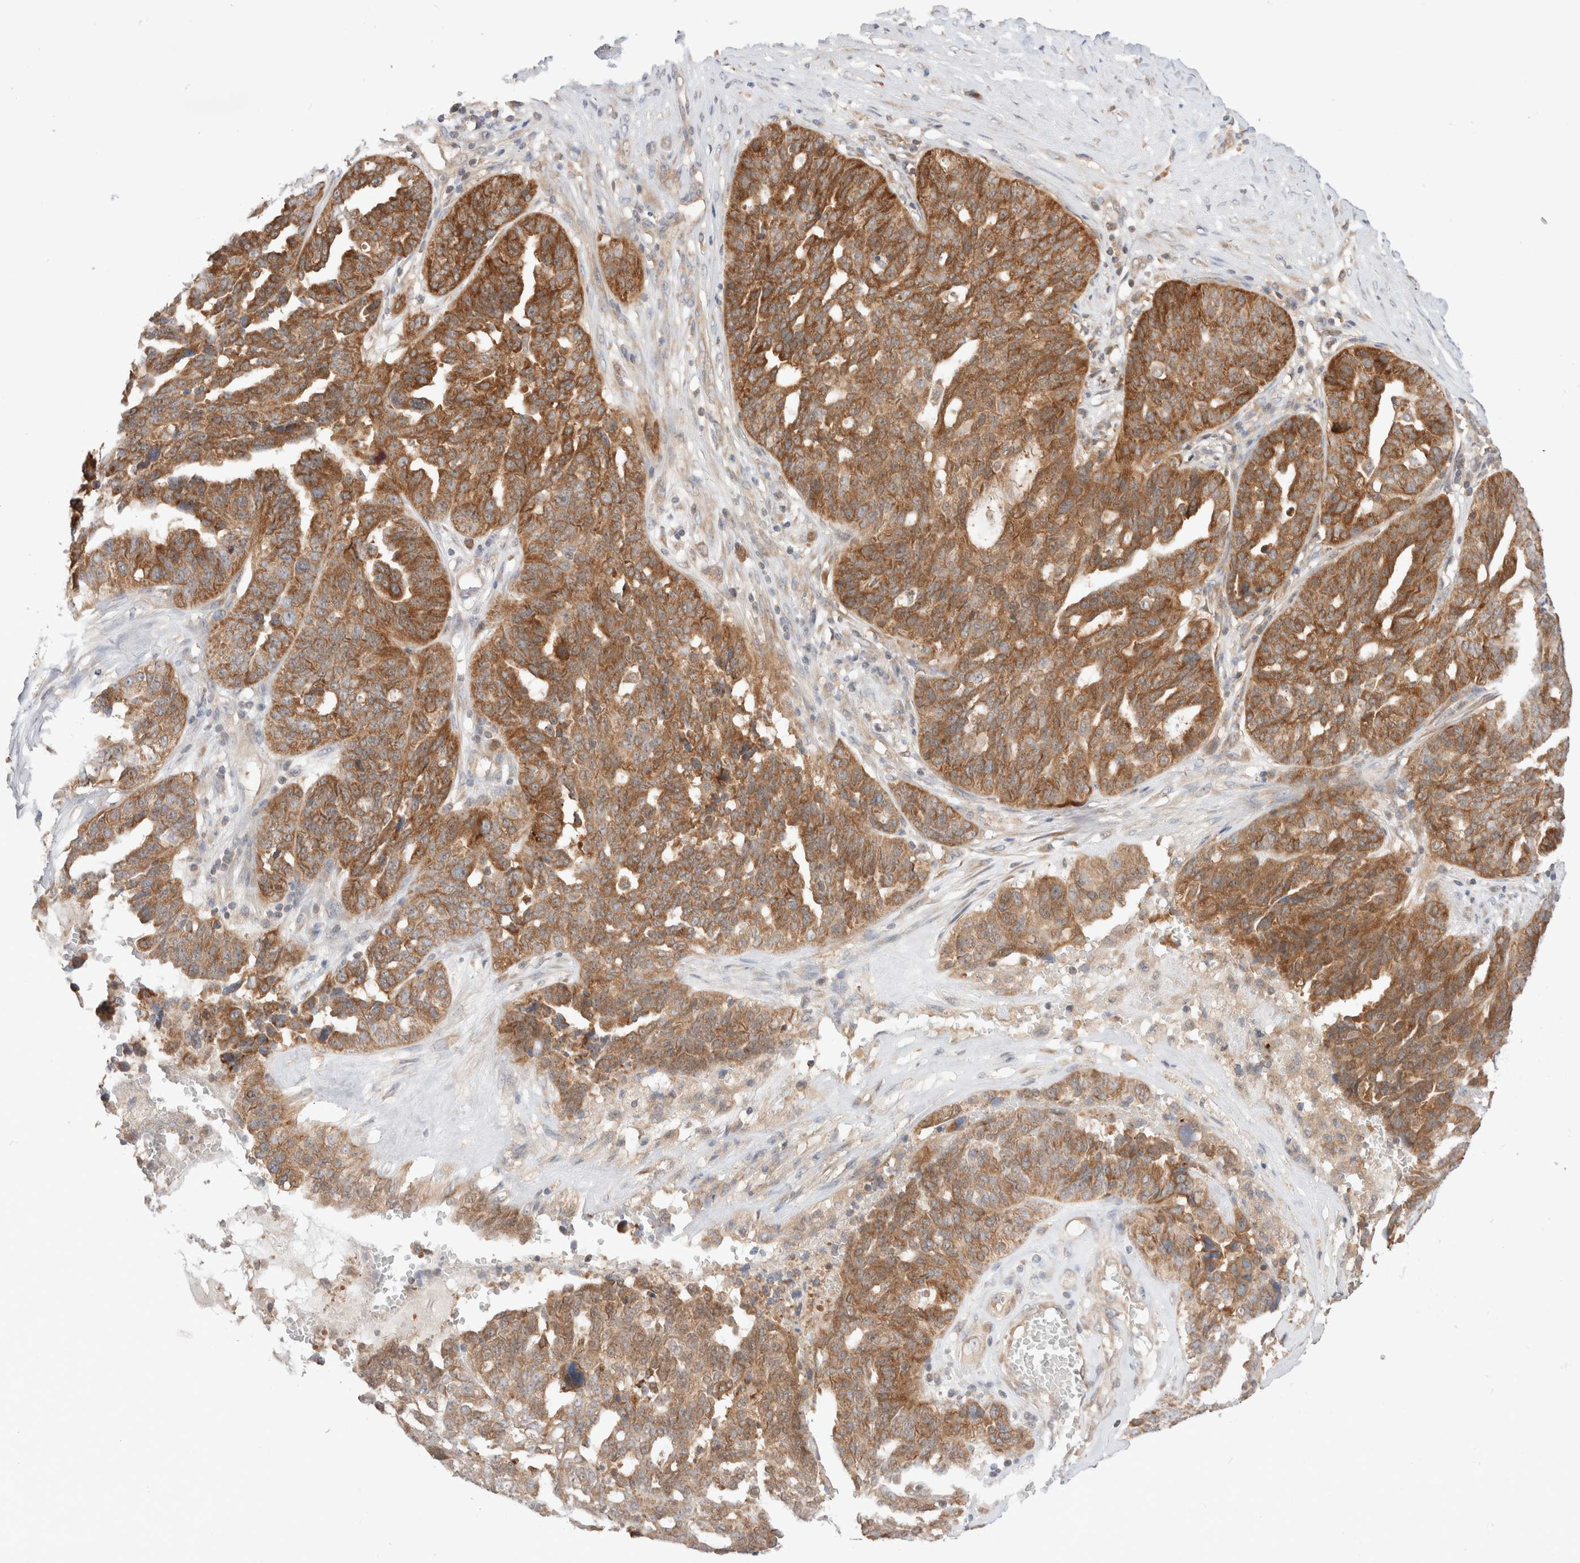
{"staining": {"intensity": "moderate", "quantity": ">75%", "location": "cytoplasmic/membranous"}, "tissue": "ovarian cancer", "cell_type": "Tumor cells", "image_type": "cancer", "snomed": [{"axis": "morphology", "description": "Cystadenocarcinoma, serous, NOS"}, {"axis": "topography", "description": "Ovary"}], "caption": "Protein expression analysis of human serous cystadenocarcinoma (ovarian) reveals moderate cytoplasmic/membranous expression in about >75% of tumor cells.", "gene": "XKR4", "patient": {"sex": "female", "age": 59}}